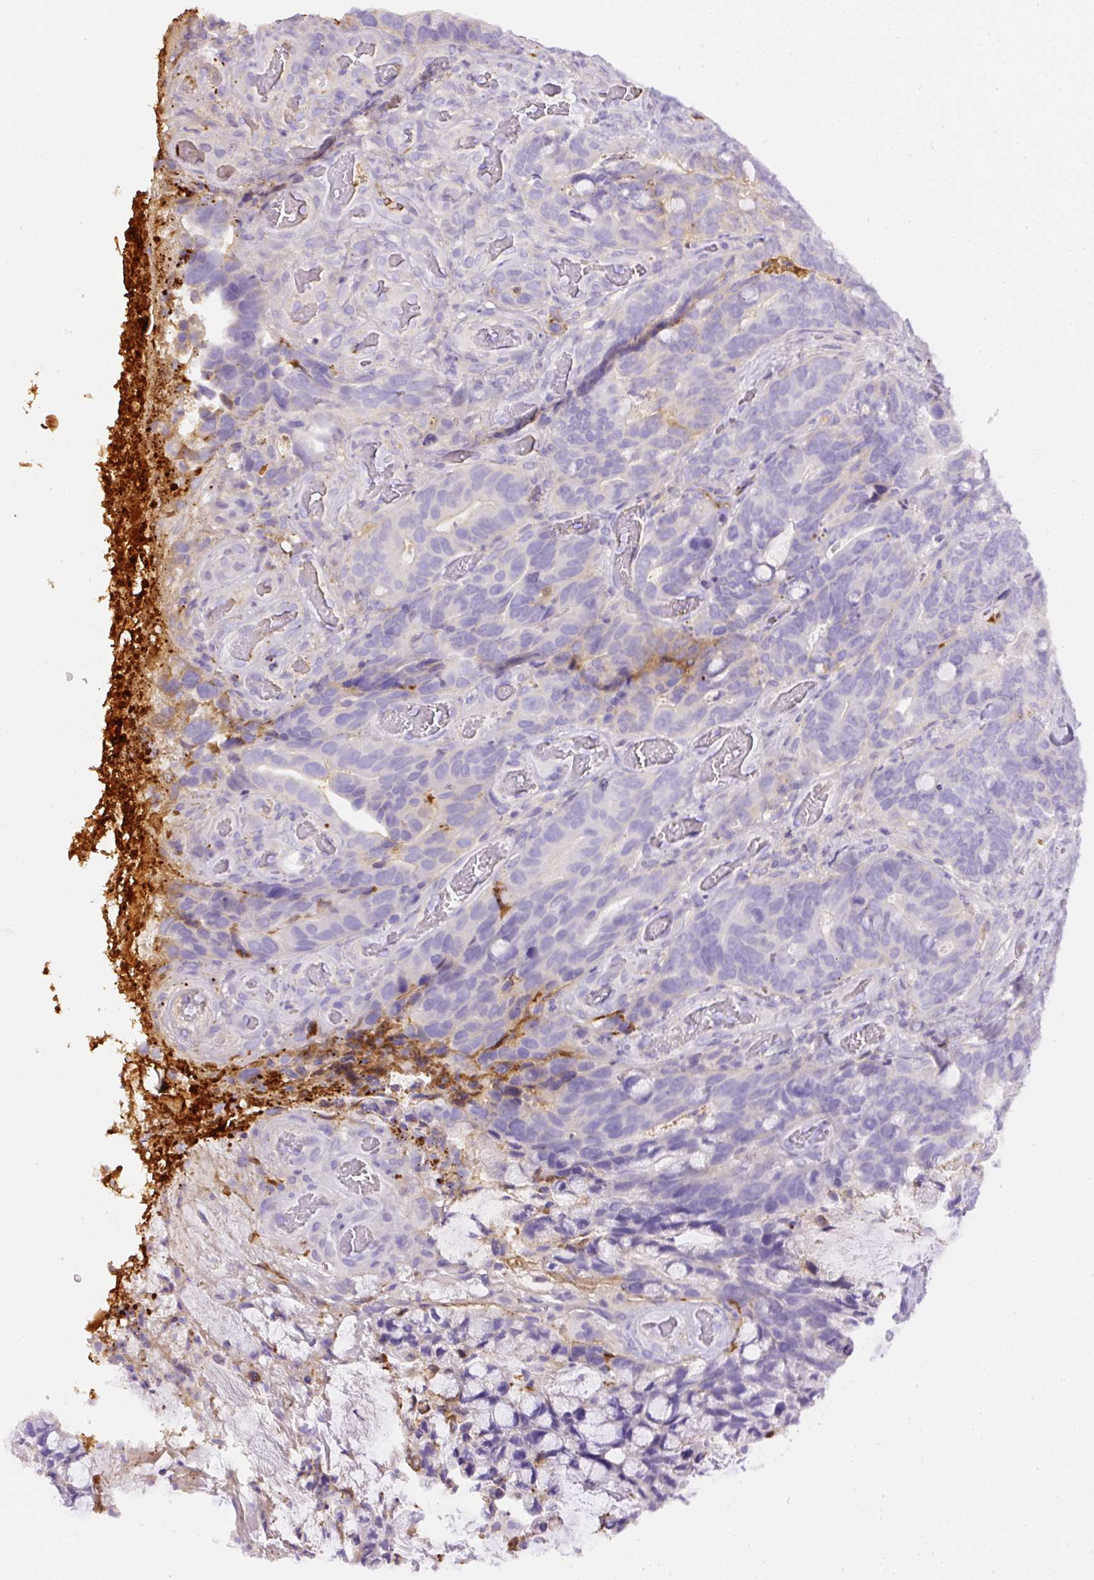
{"staining": {"intensity": "negative", "quantity": "none", "location": "none"}, "tissue": "colorectal cancer", "cell_type": "Tumor cells", "image_type": "cancer", "snomed": [{"axis": "morphology", "description": "Adenocarcinoma, NOS"}, {"axis": "topography", "description": "Colon"}], "caption": "This is an immunohistochemistry (IHC) micrograph of colorectal cancer (adenocarcinoma). There is no positivity in tumor cells.", "gene": "APCS", "patient": {"sex": "female", "age": 82}}